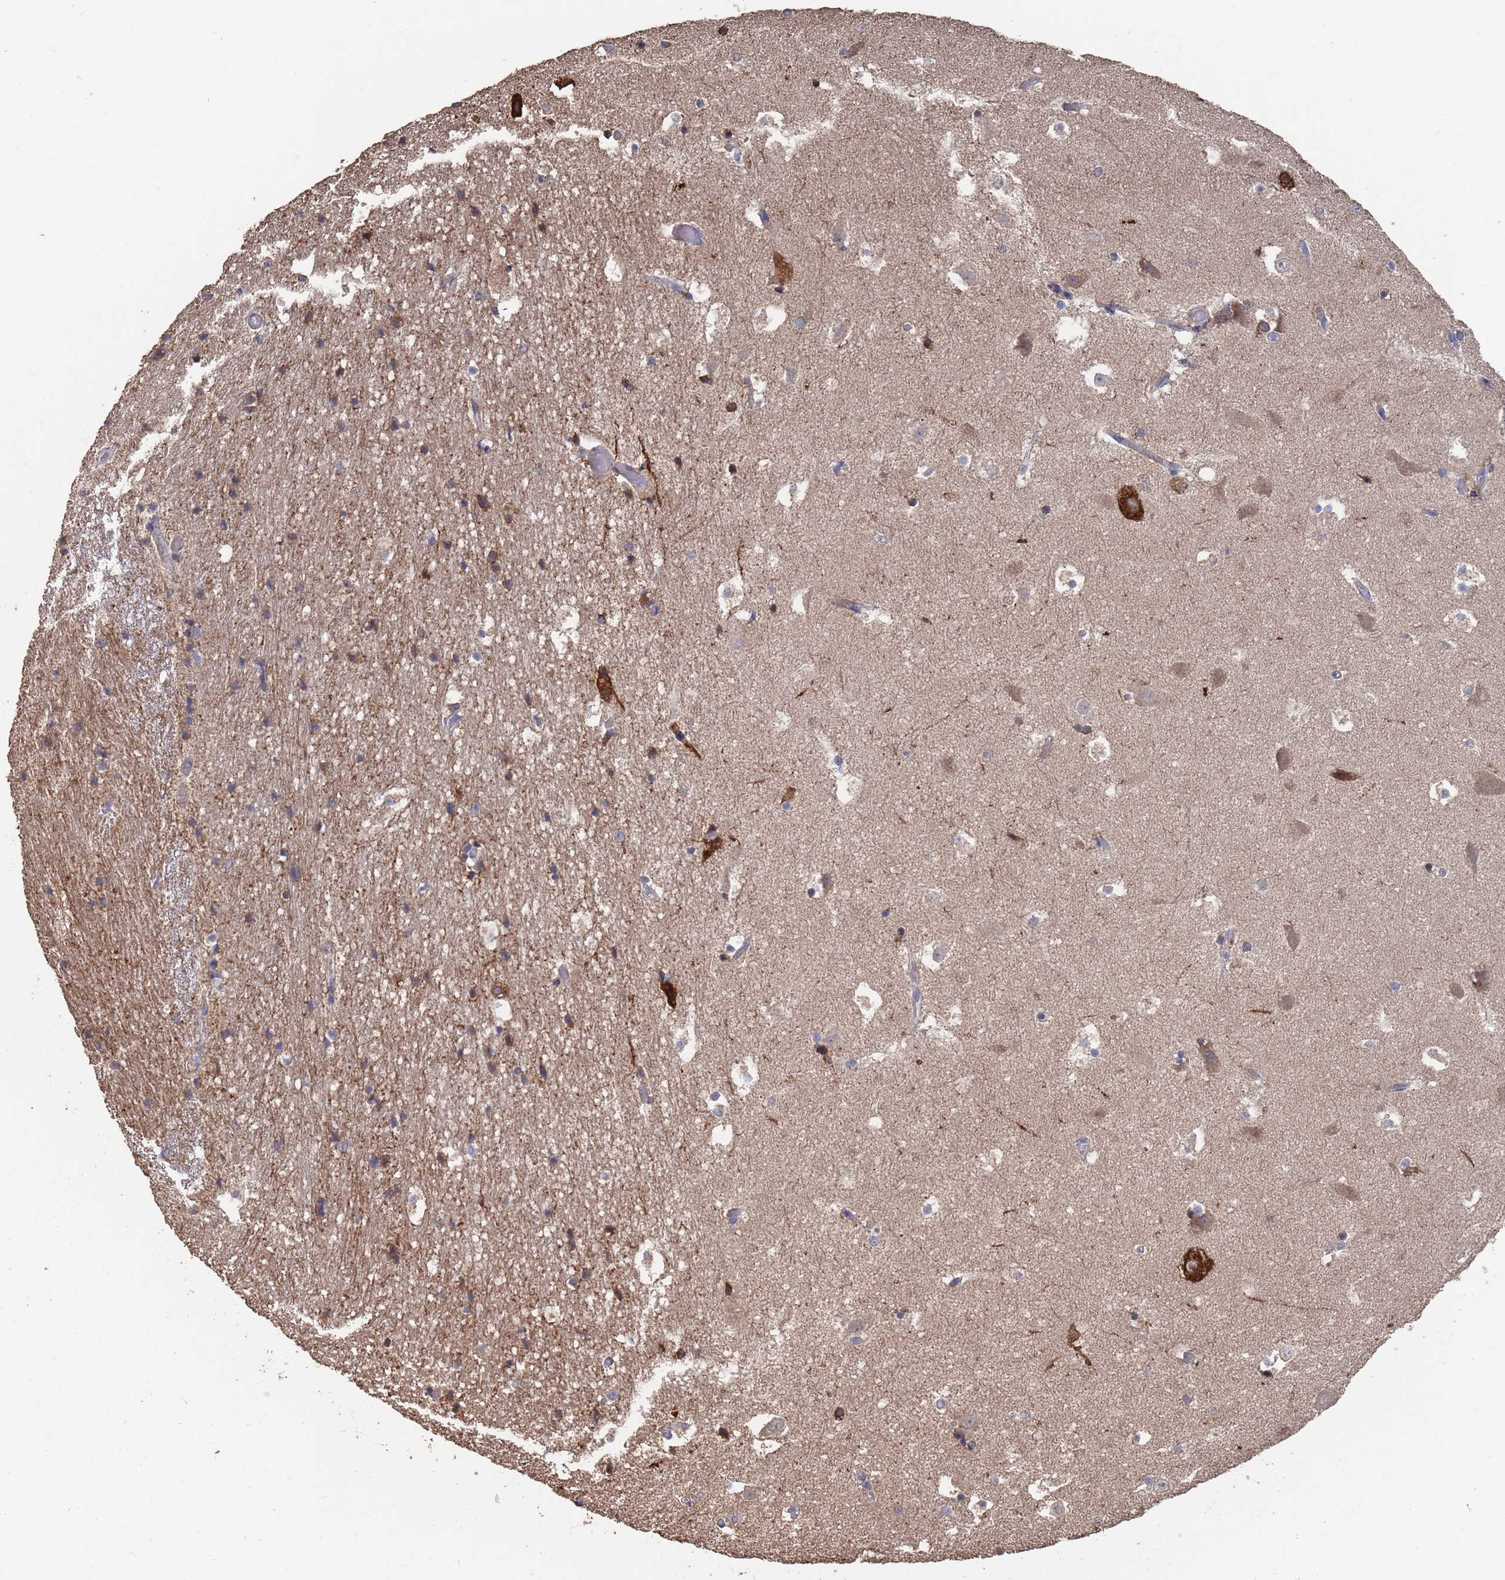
{"staining": {"intensity": "negative", "quantity": "none", "location": "none"}, "tissue": "hippocampus", "cell_type": "Glial cells", "image_type": "normal", "snomed": [{"axis": "morphology", "description": "Normal tissue, NOS"}, {"axis": "topography", "description": "Hippocampus"}], "caption": "This is an immunohistochemistry (IHC) micrograph of benign human hippocampus. There is no positivity in glial cells.", "gene": "BTBD18", "patient": {"sex": "female", "age": 52}}